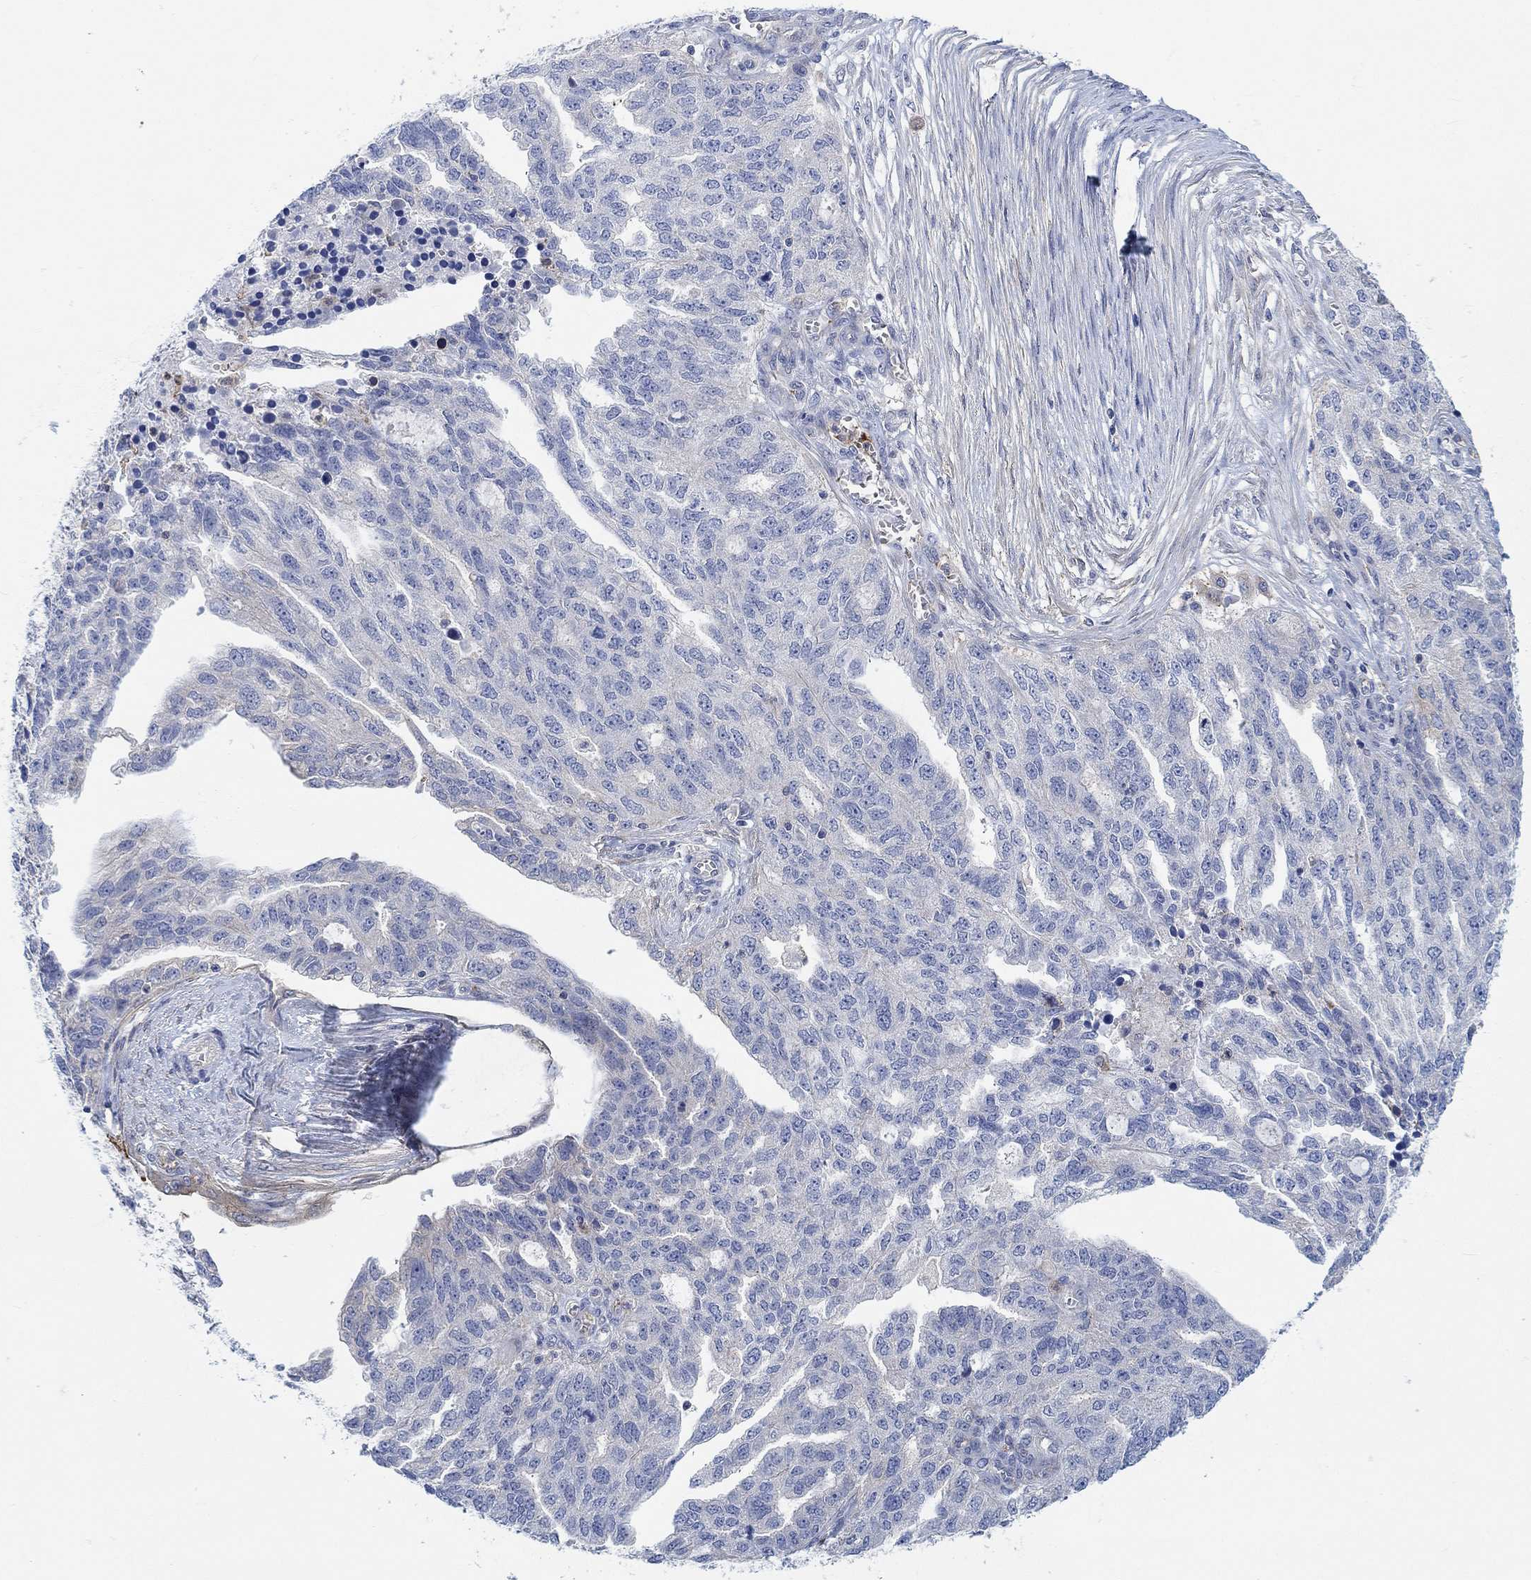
{"staining": {"intensity": "negative", "quantity": "none", "location": "none"}, "tissue": "ovarian cancer", "cell_type": "Tumor cells", "image_type": "cancer", "snomed": [{"axis": "morphology", "description": "Cystadenocarcinoma, serous, NOS"}, {"axis": "topography", "description": "Ovary"}], "caption": "Tumor cells are negative for protein expression in human ovarian cancer.", "gene": "PMFBP1", "patient": {"sex": "female", "age": 51}}